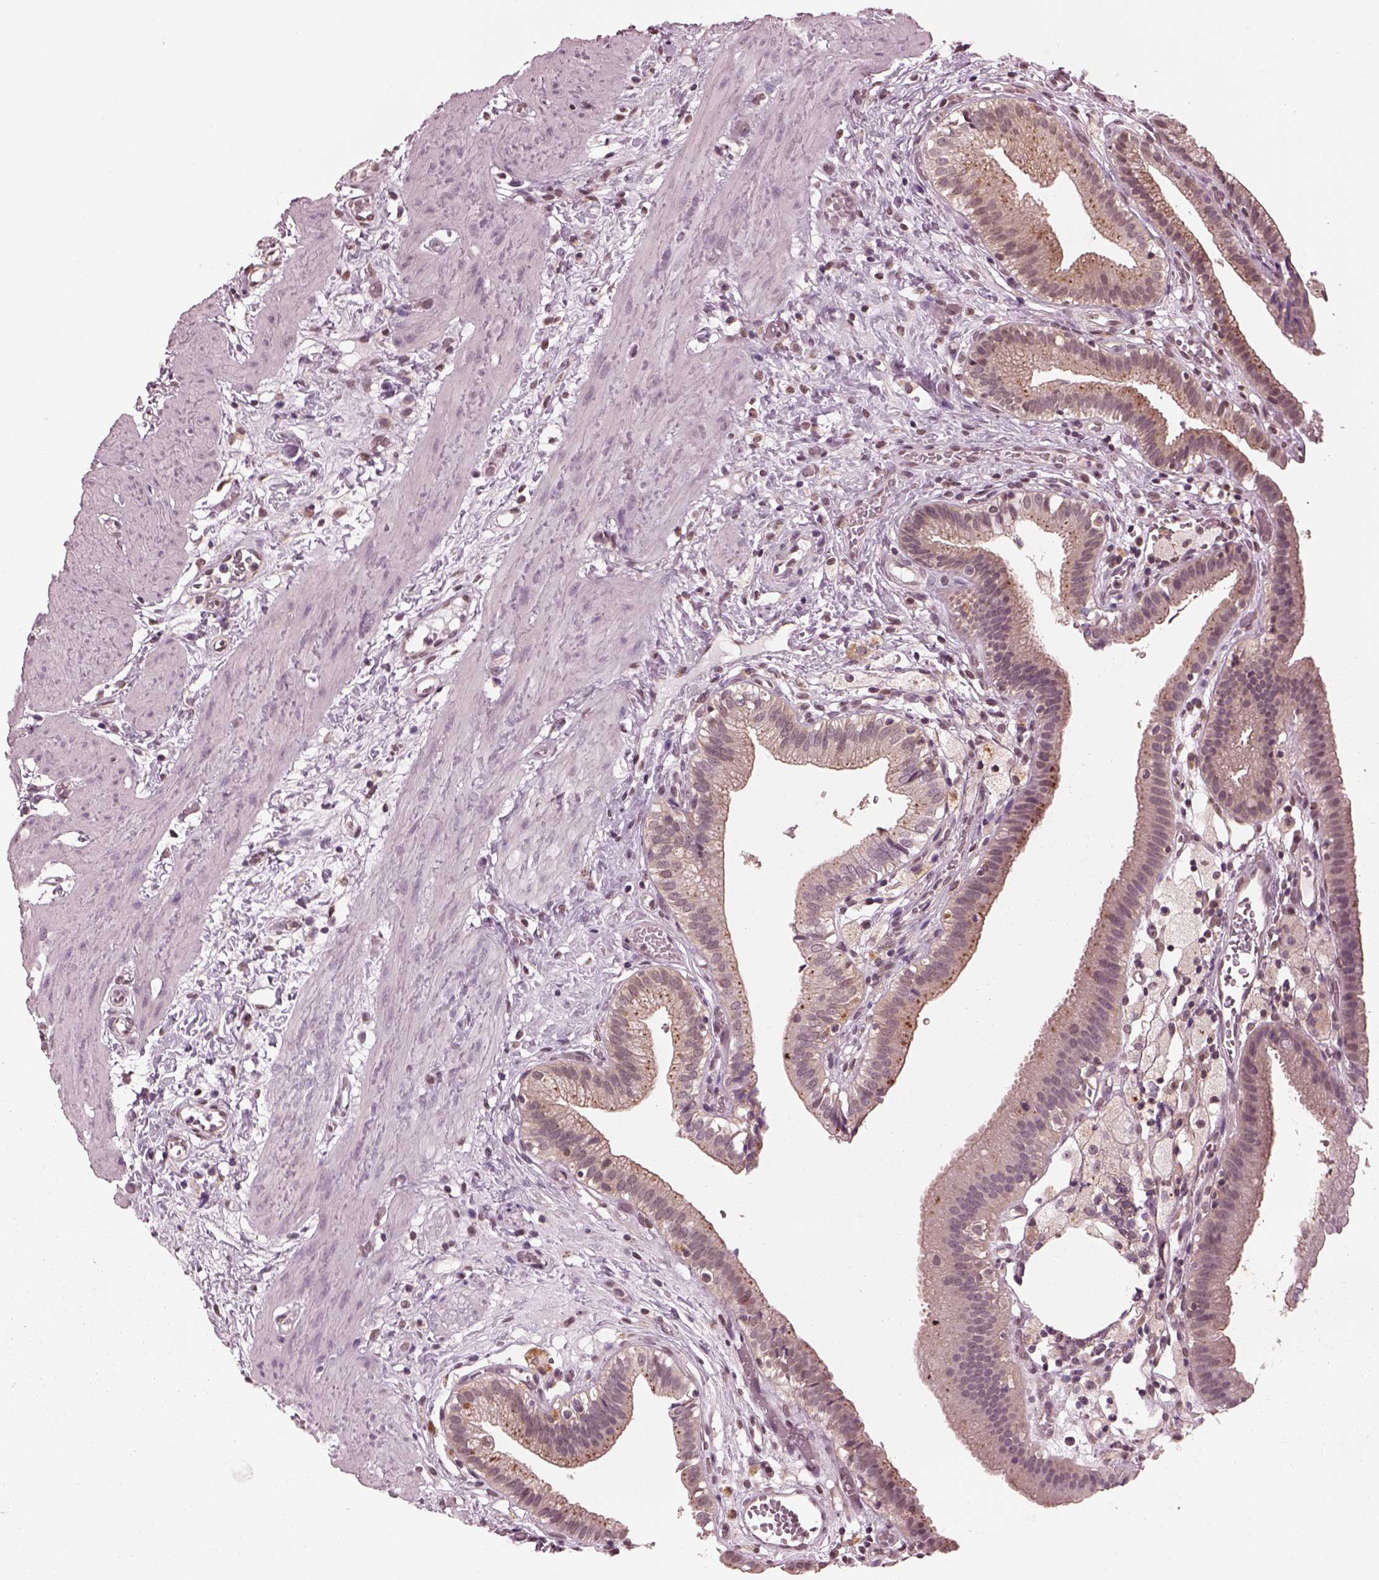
{"staining": {"intensity": "weak", "quantity": "<25%", "location": "cytoplasmic/membranous"}, "tissue": "gallbladder", "cell_type": "Glandular cells", "image_type": "normal", "snomed": [{"axis": "morphology", "description": "Normal tissue, NOS"}, {"axis": "topography", "description": "Gallbladder"}], "caption": "This is an IHC histopathology image of normal gallbladder. There is no staining in glandular cells.", "gene": "SRI", "patient": {"sex": "female", "age": 24}}